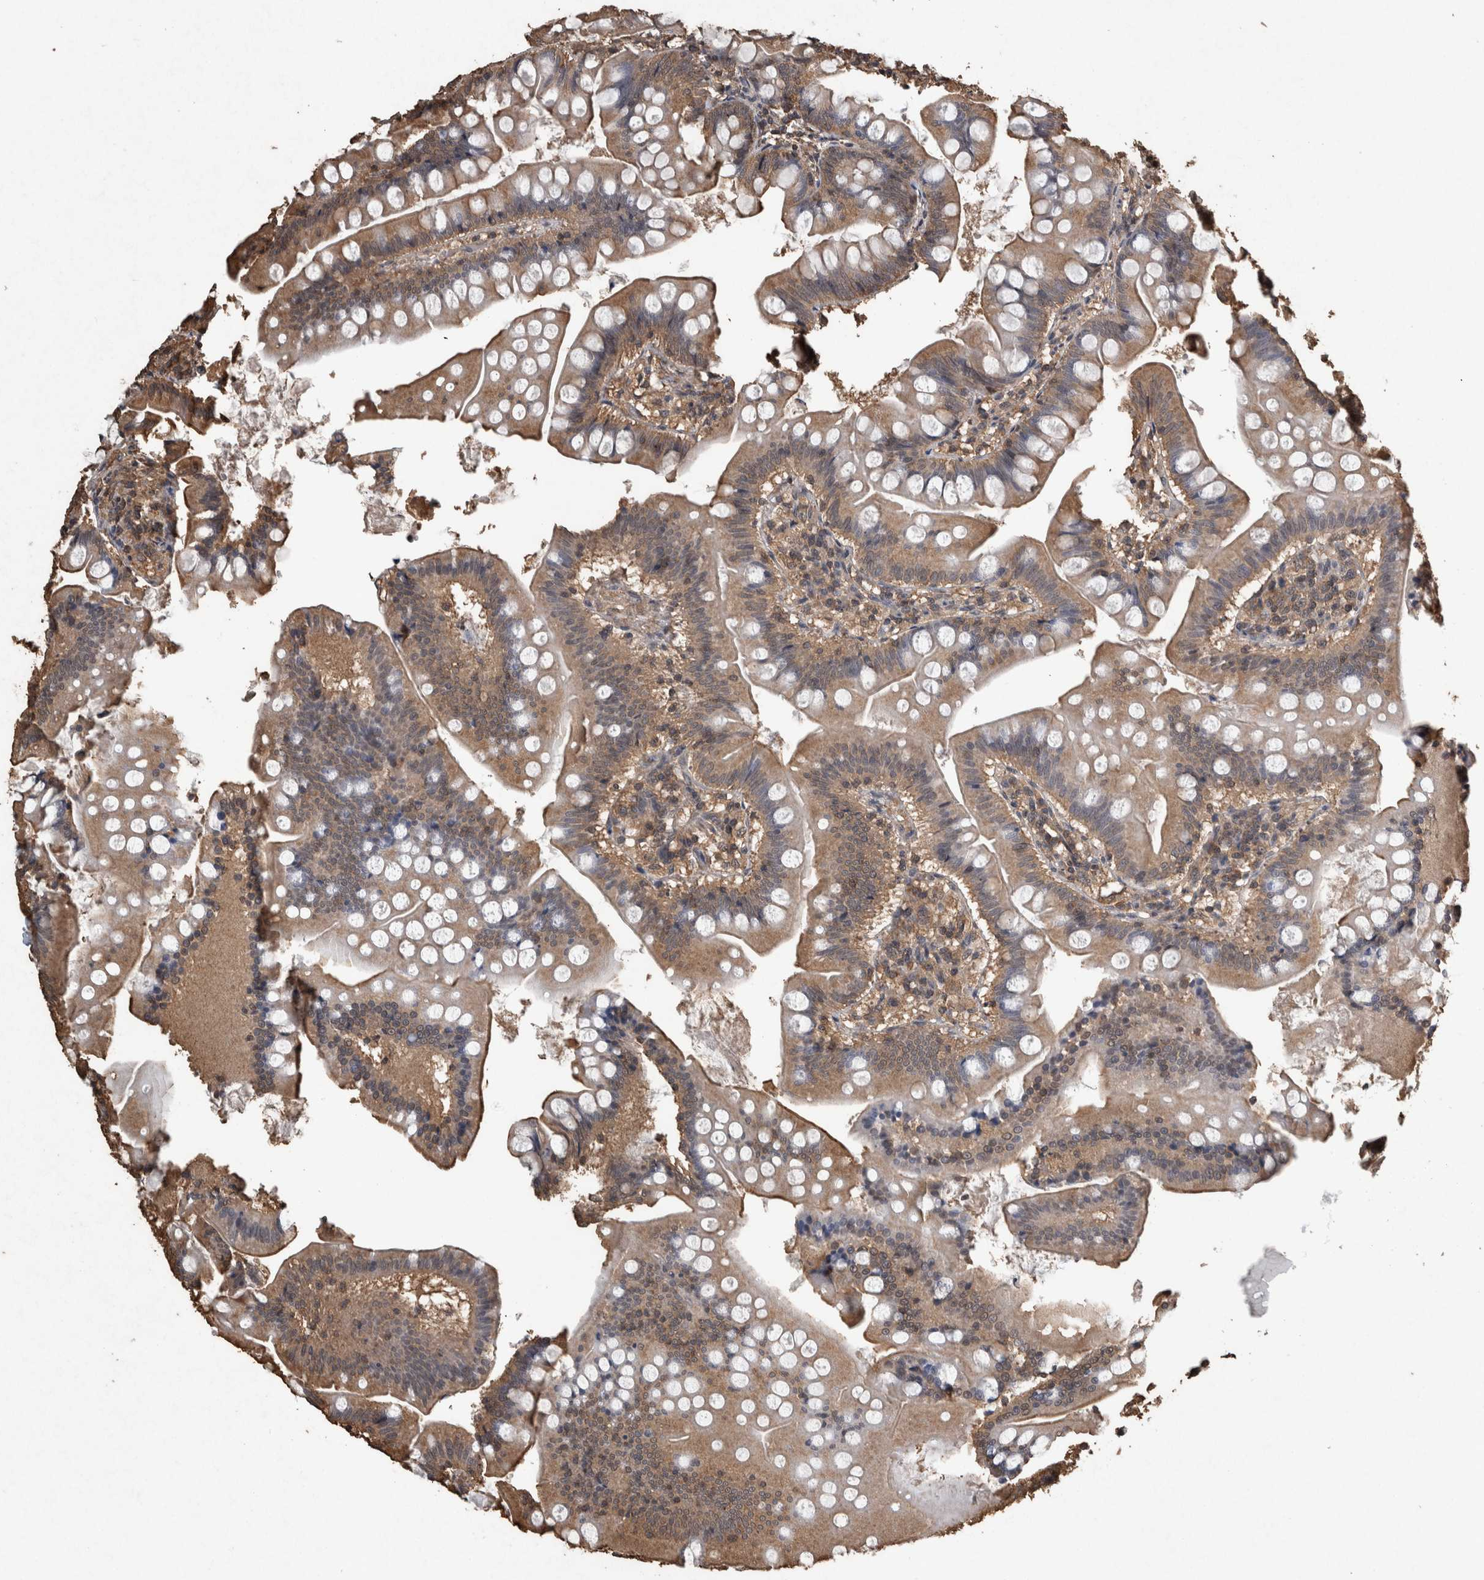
{"staining": {"intensity": "moderate", "quantity": ">75%", "location": "cytoplasmic/membranous"}, "tissue": "small intestine", "cell_type": "Glandular cells", "image_type": "normal", "snomed": [{"axis": "morphology", "description": "Normal tissue, NOS"}, {"axis": "topography", "description": "Small intestine"}], "caption": "DAB (3,3'-diaminobenzidine) immunohistochemical staining of normal small intestine exhibits moderate cytoplasmic/membranous protein staining in approximately >75% of glandular cells. The protein of interest is shown in brown color, while the nuclei are stained blue.", "gene": "FGFRL1", "patient": {"sex": "male", "age": 7}}